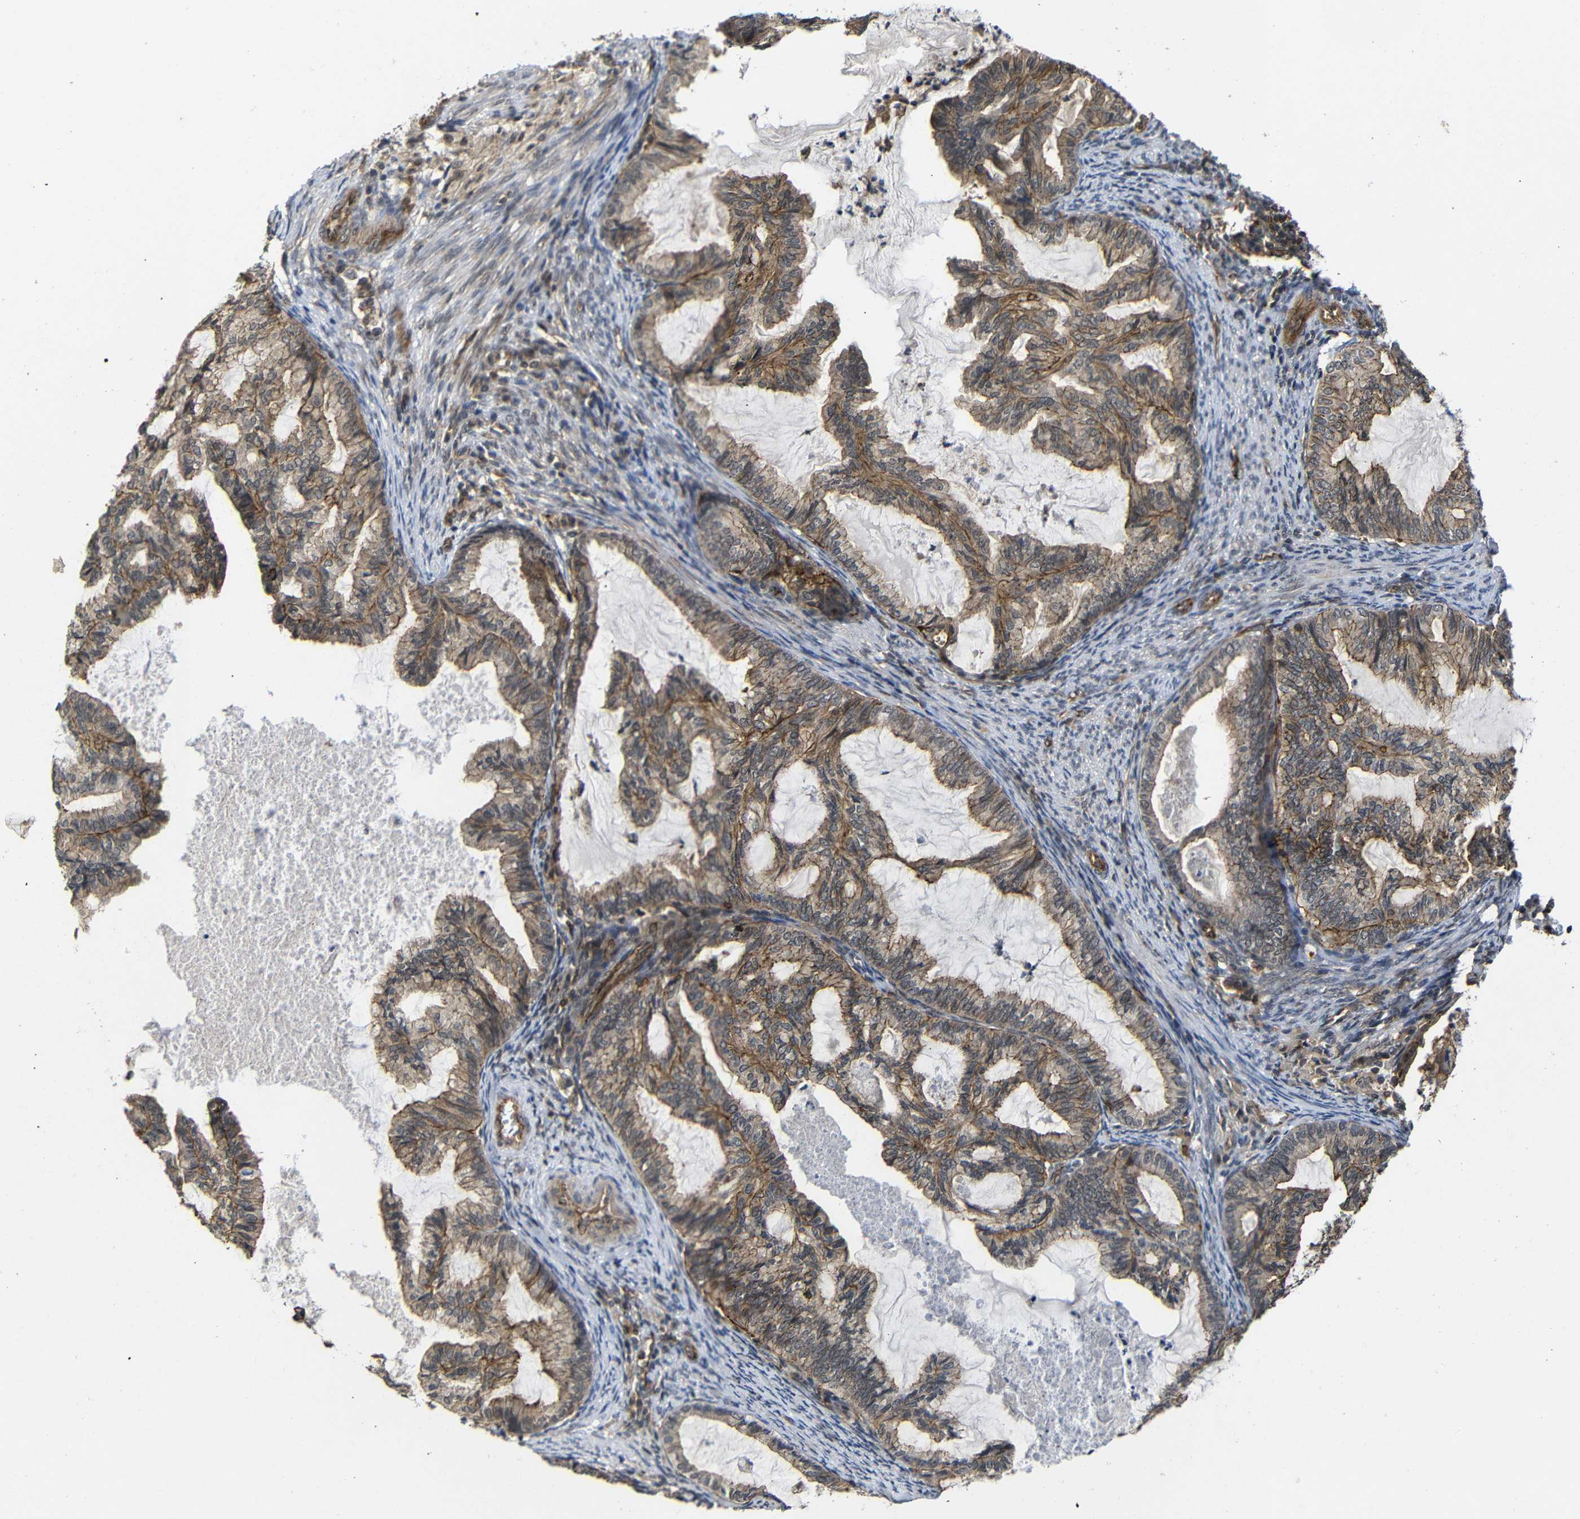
{"staining": {"intensity": "weak", "quantity": ">75%", "location": "cytoplasmic/membranous"}, "tissue": "cervical cancer", "cell_type": "Tumor cells", "image_type": "cancer", "snomed": [{"axis": "morphology", "description": "Normal tissue, NOS"}, {"axis": "morphology", "description": "Adenocarcinoma, NOS"}, {"axis": "topography", "description": "Cervix"}, {"axis": "topography", "description": "Endometrium"}], "caption": "Protein expression by immunohistochemistry (IHC) shows weak cytoplasmic/membranous positivity in approximately >75% of tumor cells in adenocarcinoma (cervical). Nuclei are stained in blue.", "gene": "NANOS1", "patient": {"sex": "female", "age": 86}}